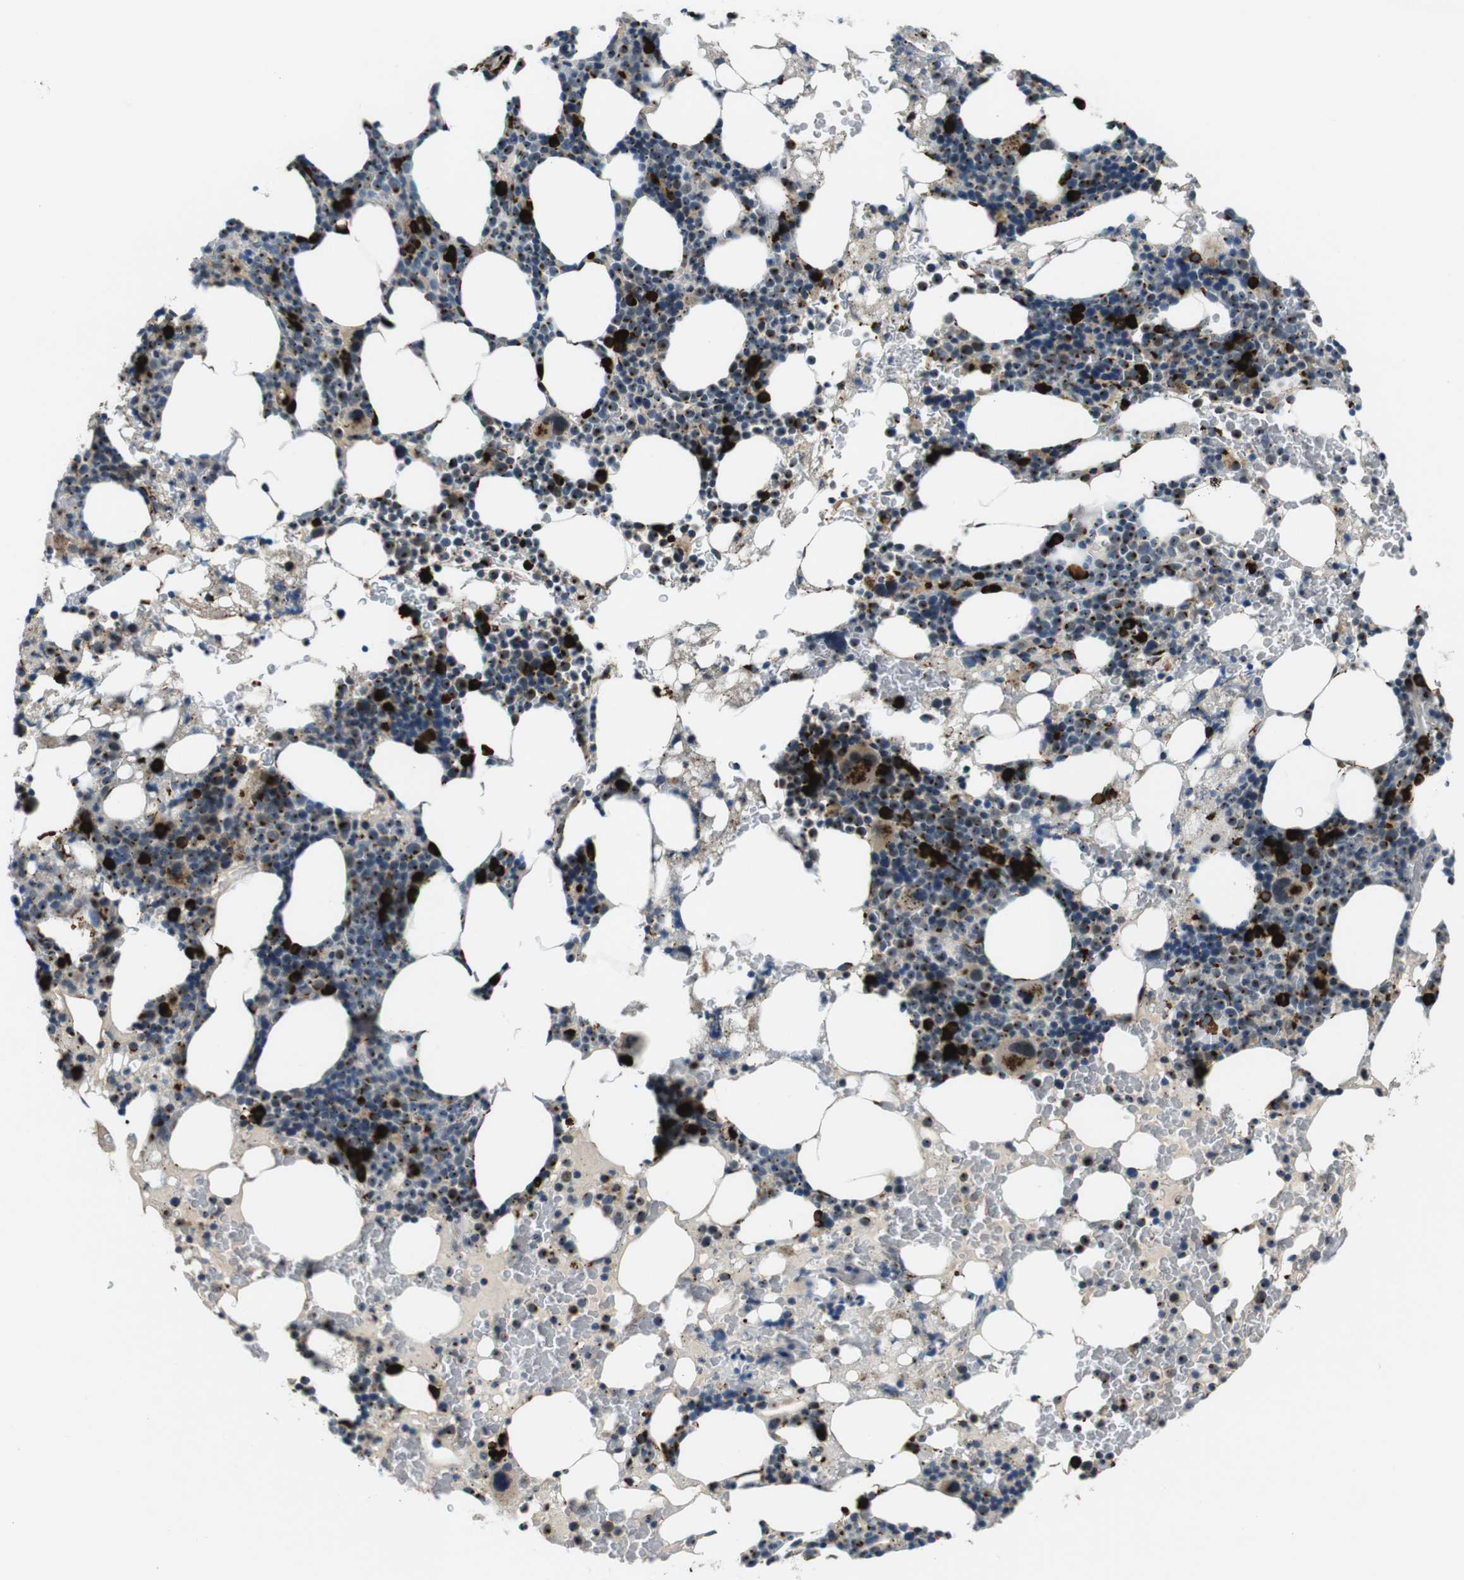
{"staining": {"intensity": "strong", "quantity": ">75%", "location": "cytoplasmic/membranous"}, "tissue": "bone marrow", "cell_type": "Hematopoietic cells", "image_type": "normal", "snomed": [{"axis": "morphology", "description": "Normal tissue, NOS"}, {"axis": "morphology", "description": "Inflammation, NOS"}, {"axis": "topography", "description": "Bone marrow"}], "caption": "This micrograph displays IHC staining of normal human bone marrow, with high strong cytoplasmic/membranous positivity in approximately >75% of hematopoietic cells.", "gene": "ZFPL1", "patient": {"sex": "female", "age": 84}}